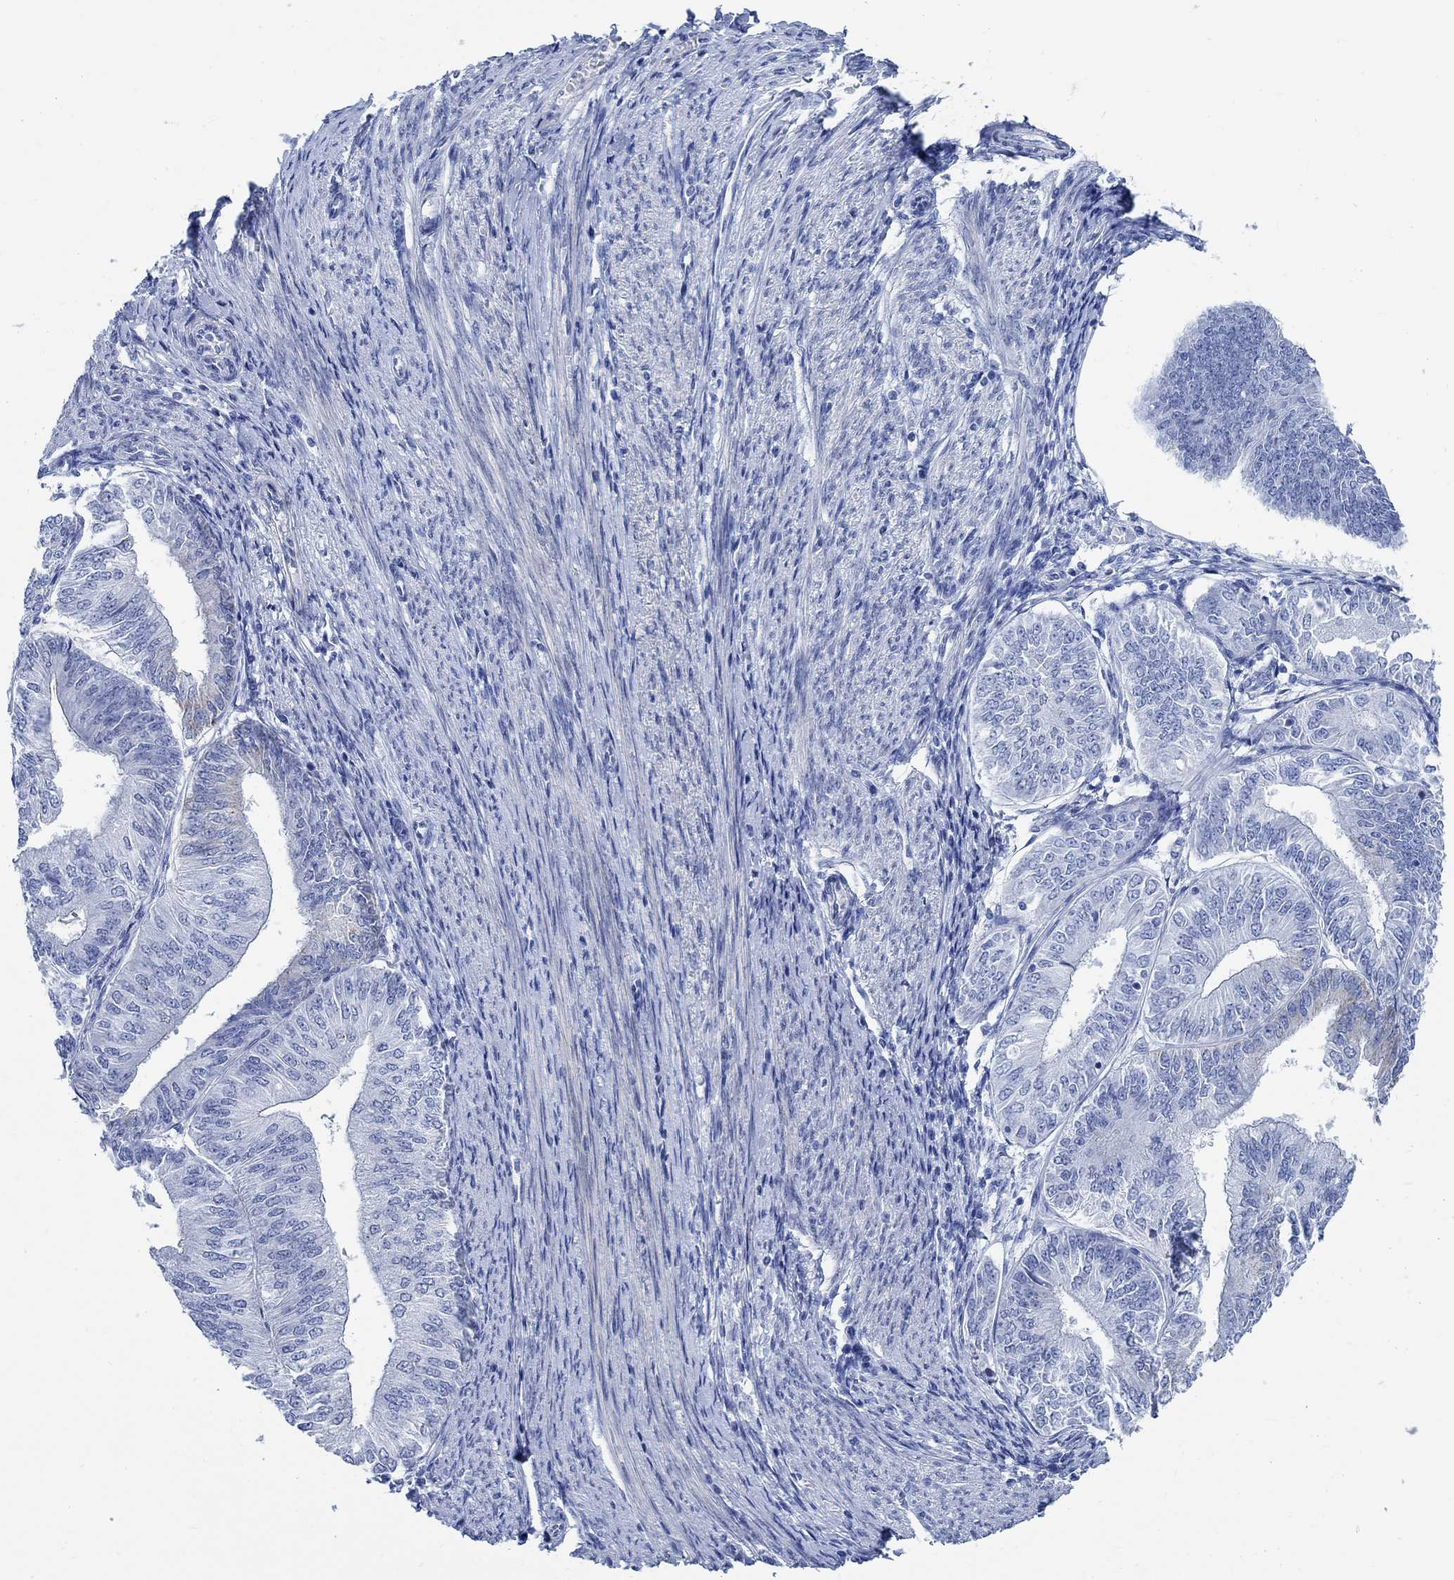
{"staining": {"intensity": "negative", "quantity": "none", "location": "none"}, "tissue": "endometrial cancer", "cell_type": "Tumor cells", "image_type": "cancer", "snomed": [{"axis": "morphology", "description": "Adenocarcinoma, NOS"}, {"axis": "topography", "description": "Endometrium"}], "caption": "DAB immunohistochemical staining of human endometrial cancer displays no significant positivity in tumor cells. Brightfield microscopy of IHC stained with DAB (3,3'-diaminobenzidine) (brown) and hematoxylin (blue), captured at high magnification.", "gene": "CAMK2N1", "patient": {"sex": "female", "age": 58}}